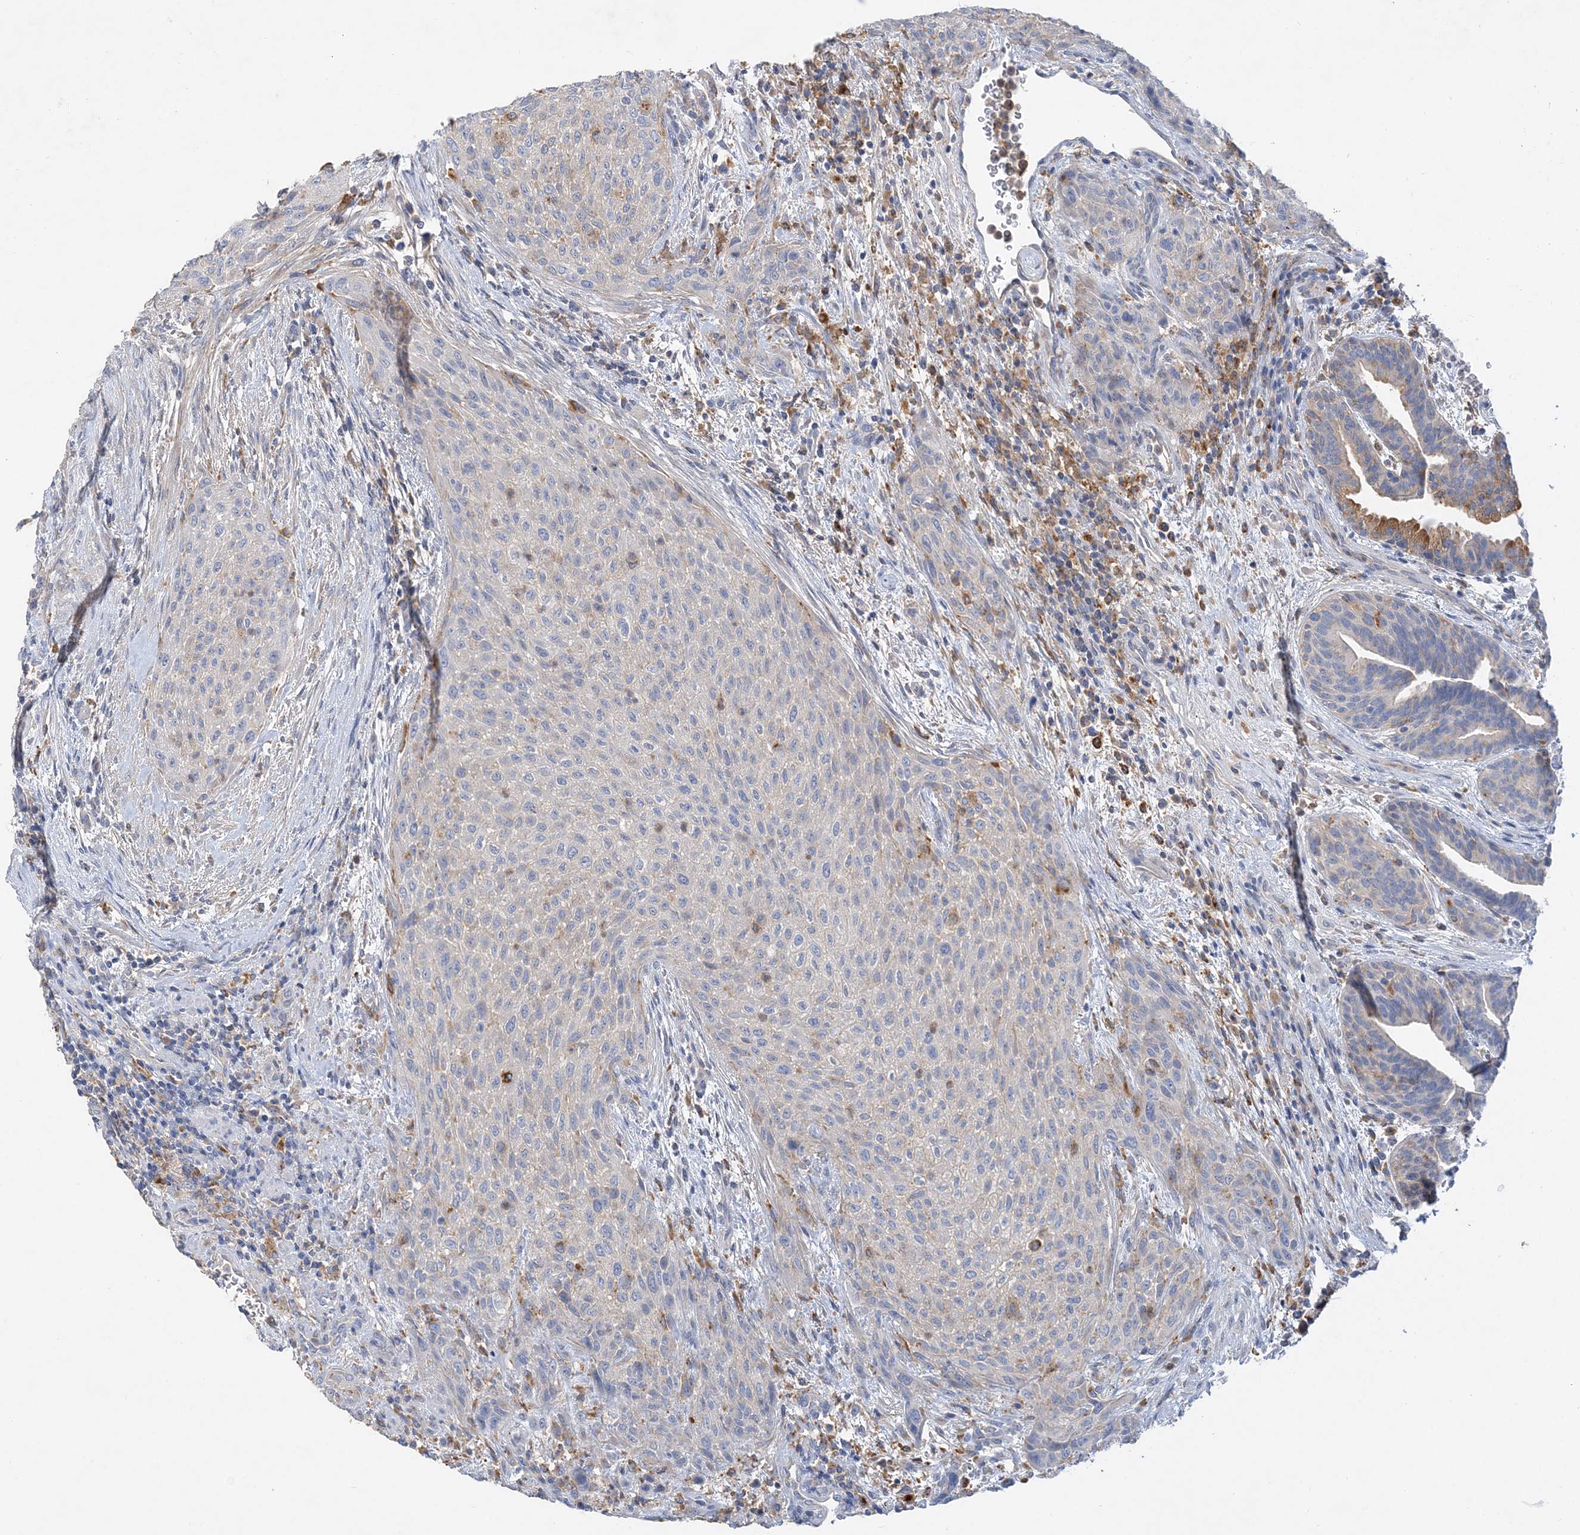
{"staining": {"intensity": "negative", "quantity": "none", "location": "none"}, "tissue": "urothelial cancer", "cell_type": "Tumor cells", "image_type": "cancer", "snomed": [{"axis": "morphology", "description": "Urothelial carcinoma, High grade"}, {"axis": "topography", "description": "Urinary bladder"}], "caption": "An immunohistochemistry (IHC) image of urothelial carcinoma (high-grade) is shown. There is no staining in tumor cells of urothelial carcinoma (high-grade). (Stains: DAB (3,3'-diaminobenzidine) immunohistochemistry (IHC) with hematoxylin counter stain, Microscopy: brightfield microscopy at high magnification).", "gene": "GRINA", "patient": {"sex": "male", "age": 35}}